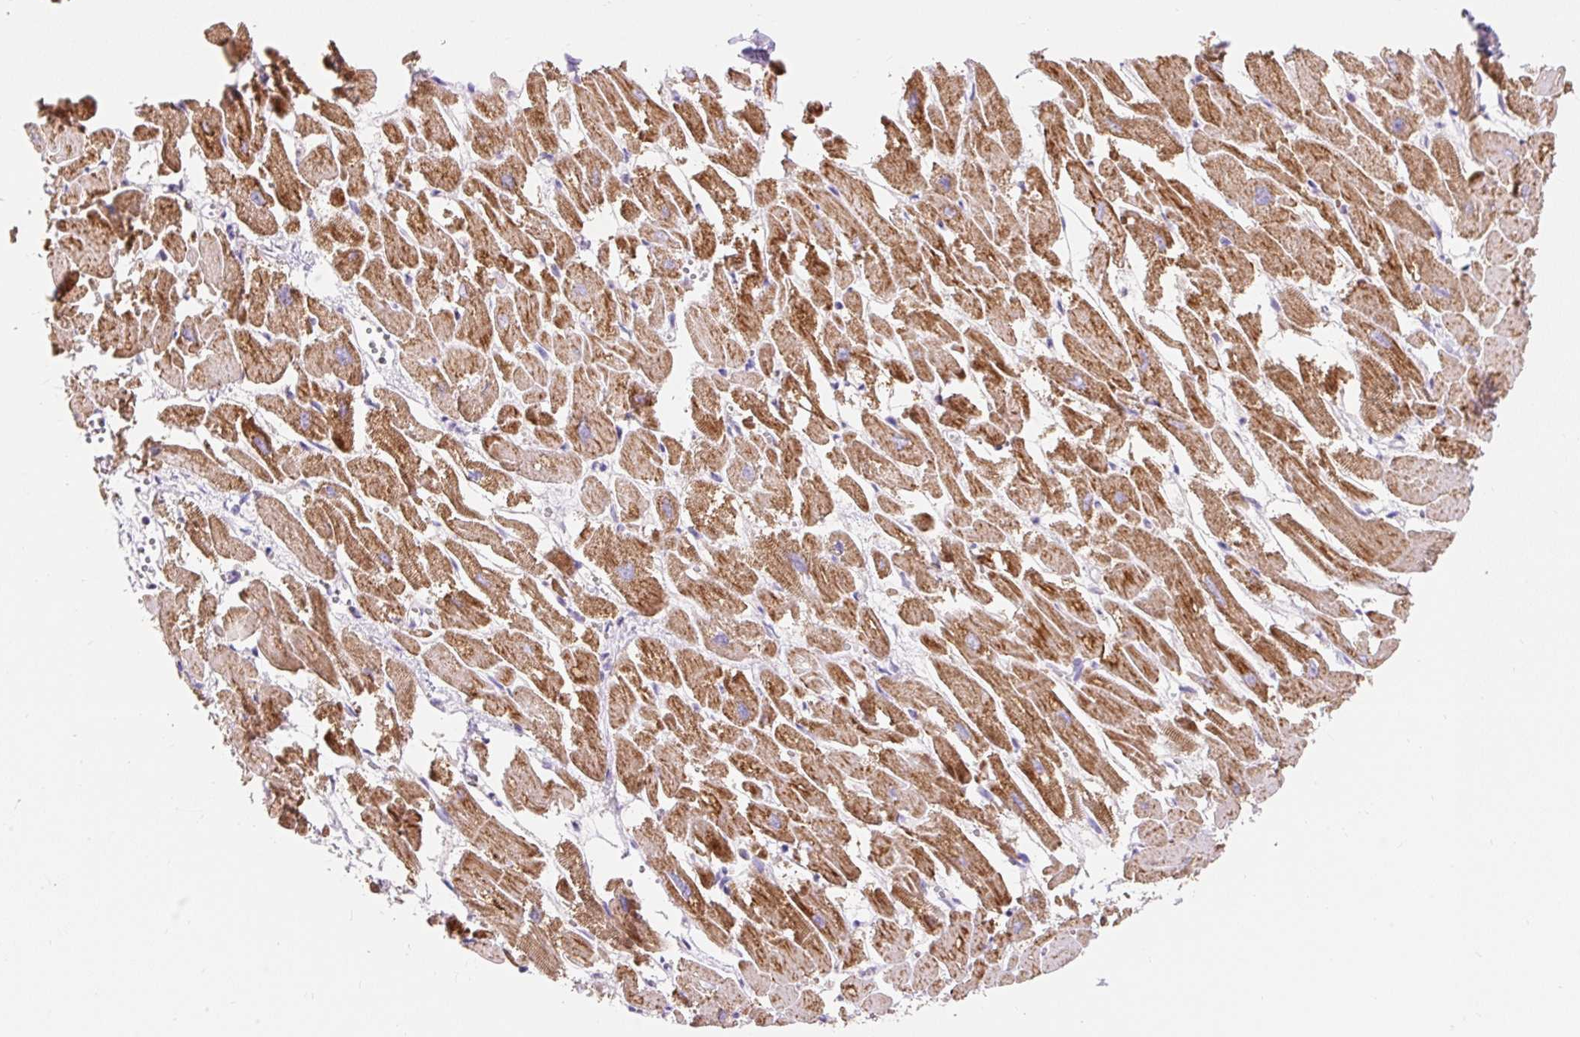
{"staining": {"intensity": "strong", "quantity": ">75%", "location": "cytoplasmic/membranous"}, "tissue": "heart muscle", "cell_type": "Cardiomyocytes", "image_type": "normal", "snomed": [{"axis": "morphology", "description": "Normal tissue, NOS"}, {"axis": "topography", "description": "Heart"}], "caption": "The micrograph demonstrates staining of unremarkable heart muscle, revealing strong cytoplasmic/membranous protein positivity (brown color) within cardiomyocytes.", "gene": "PMAIP1", "patient": {"sex": "male", "age": 54}}